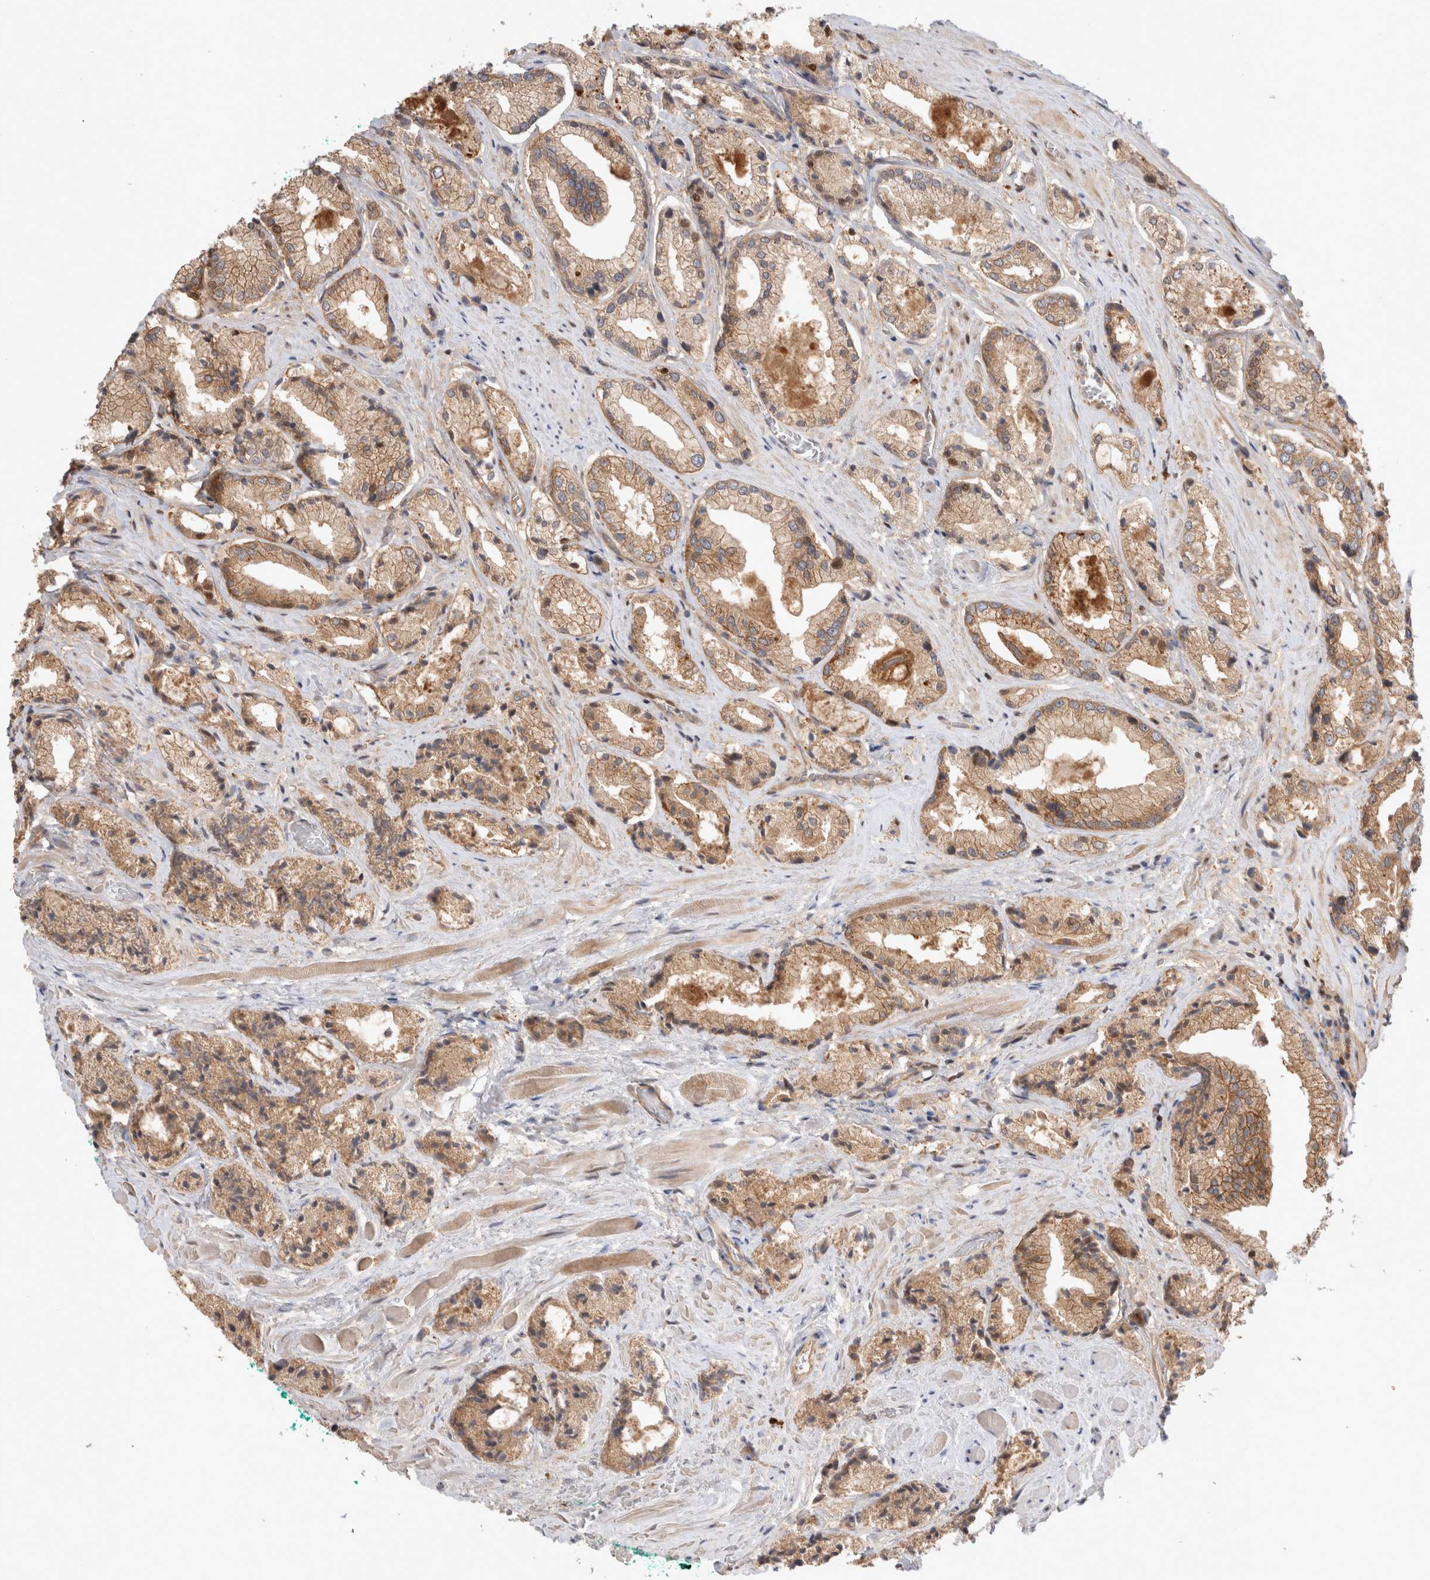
{"staining": {"intensity": "moderate", "quantity": ">75%", "location": "cytoplasmic/membranous"}, "tissue": "prostate cancer", "cell_type": "Tumor cells", "image_type": "cancer", "snomed": [{"axis": "morphology", "description": "Adenocarcinoma, Low grade"}, {"axis": "topography", "description": "Prostate"}], "caption": "IHC of prostate cancer (adenocarcinoma (low-grade)) displays medium levels of moderate cytoplasmic/membranous expression in about >75% of tumor cells.", "gene": "HTT", "patient": {"sex": "male", "age": 62}}